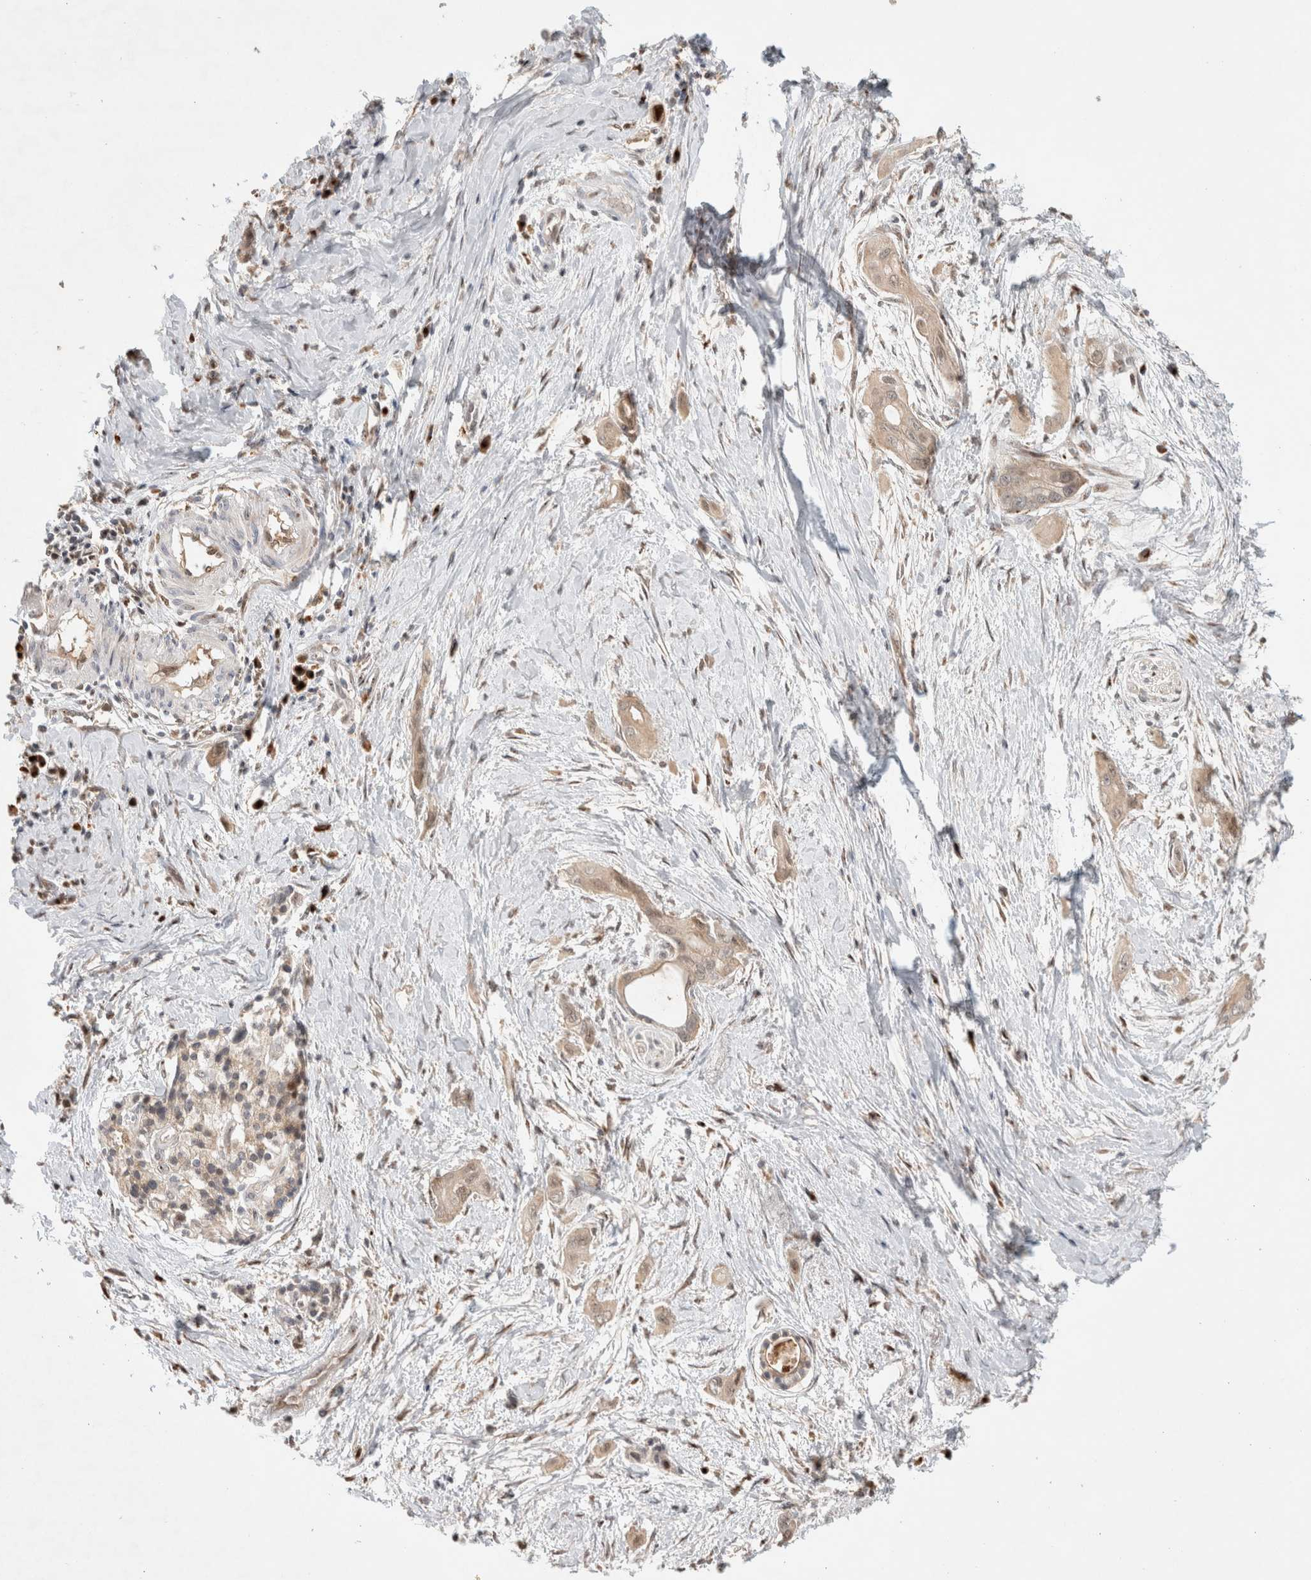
{"staining": {"intensity": "weak", "quantity": ">75%", "location": "cytoplasmic/membranous,nuclear"}, "tissue": "pancreatic cancer", "cell_type": "Tumor cells", "image_type": "cancer", "snomed": [{"axis": "morphology", "description": "Adenocarcinoma, NOS"}, {"axis": "topography", "description": "Pancreas"}], "caption": "Pancreatic cancer (adenocarcinoma) stained for a protein (brown) exhibits weak cytoplasmic/membranous and nuclear positive positivity in approximately >75% of tumor cells.", "gene": "OTUD6B", "patient": {"sex": "male", "age": 59}}